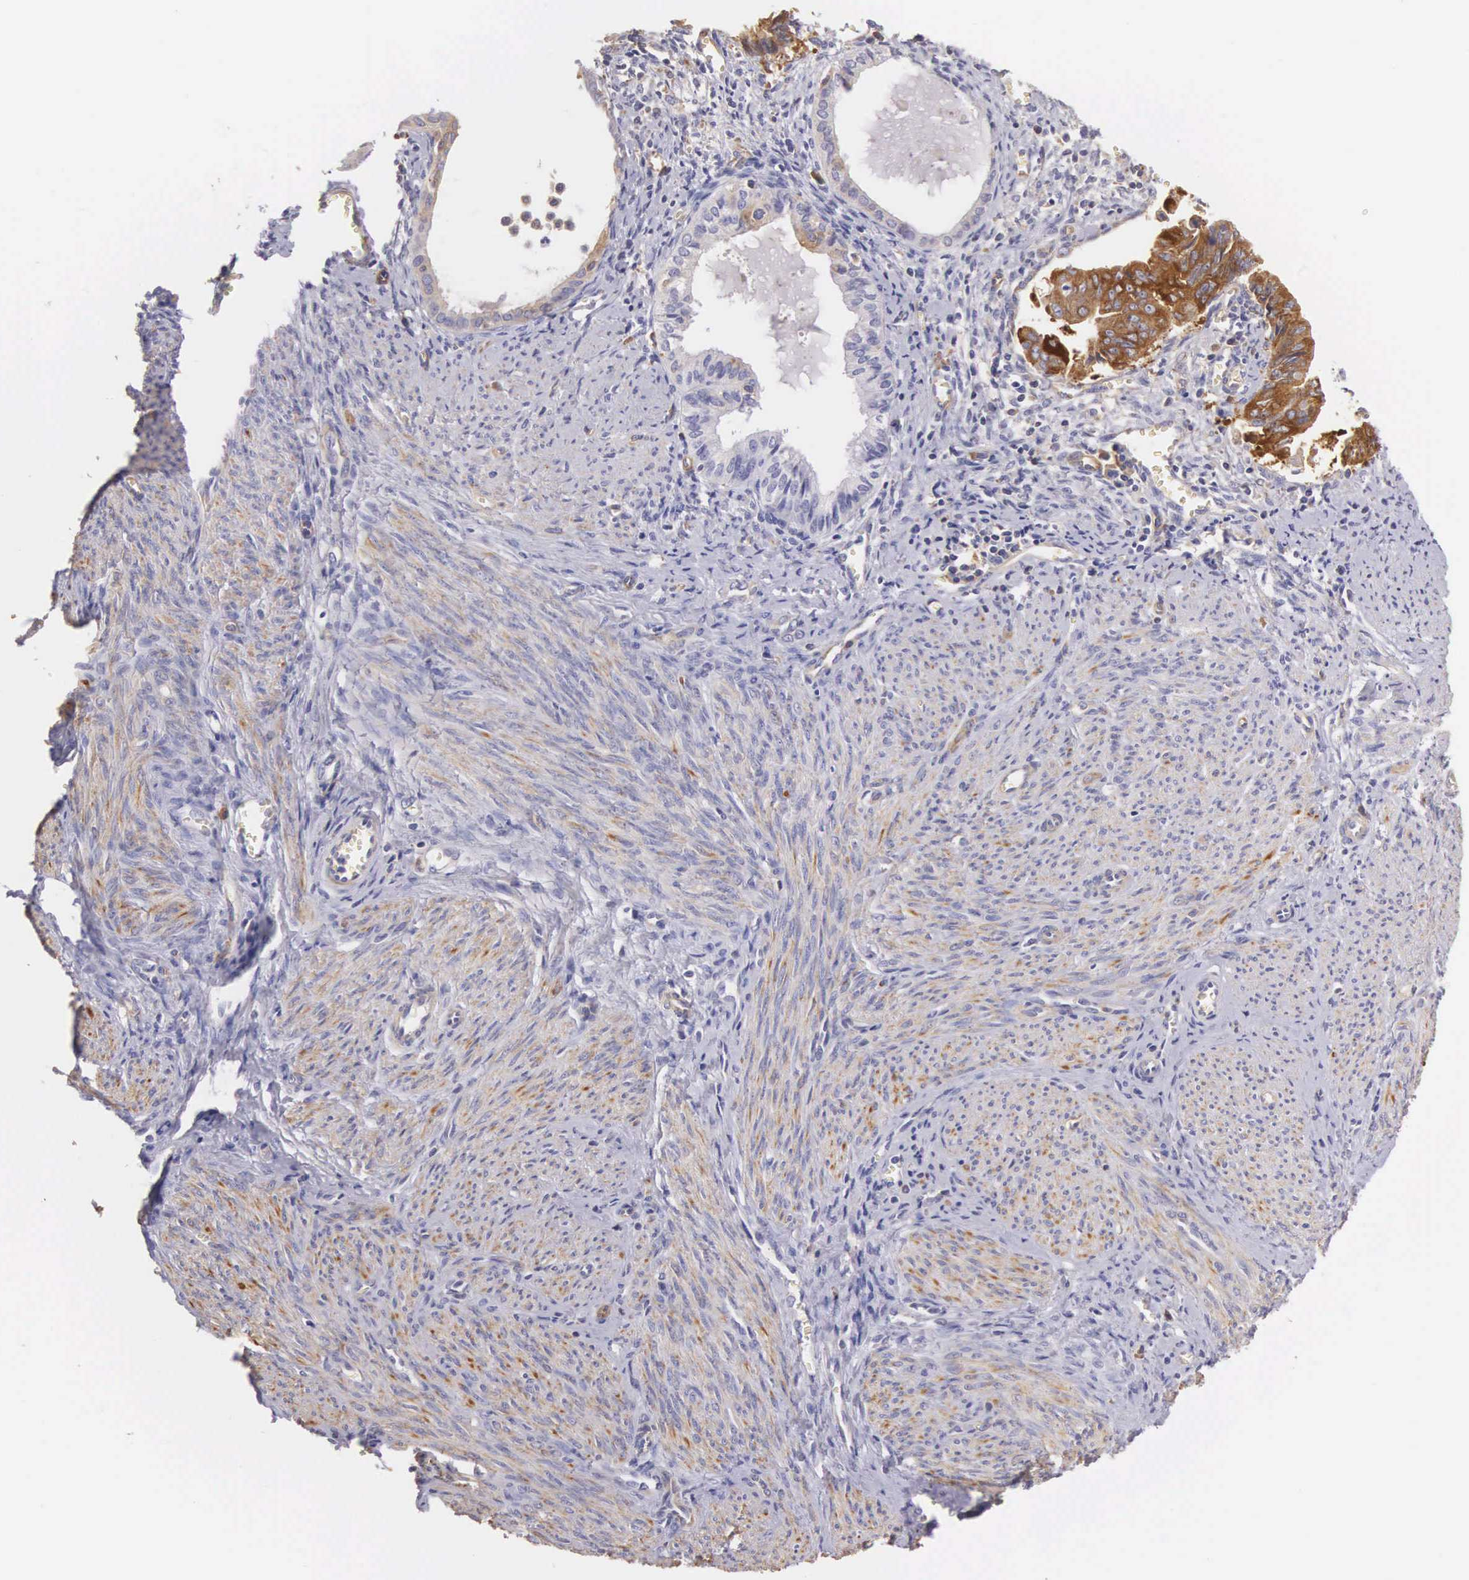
{"staining": {"intensity": "moderate", "quantity": "25%-75%", "location": "cytoplasmic/membranous"}, "tissue": "endometrial cancer", "cell_type": "Tumor cells", "image_type": "cancer", "snomed": [{"axis": "morphology", "description": "Adenocarcinoma, NOS"}, {"axis": "topography", "description": "Endometrium"}], "caption": "This is an image of IHC staining of endometrial adenocarcinoma, which shows moderate positivity in the cytoplasmic/membranous of tumor cells.", "gene": "OSBPL3", "patient": {"sex": "female", "age": 75}}